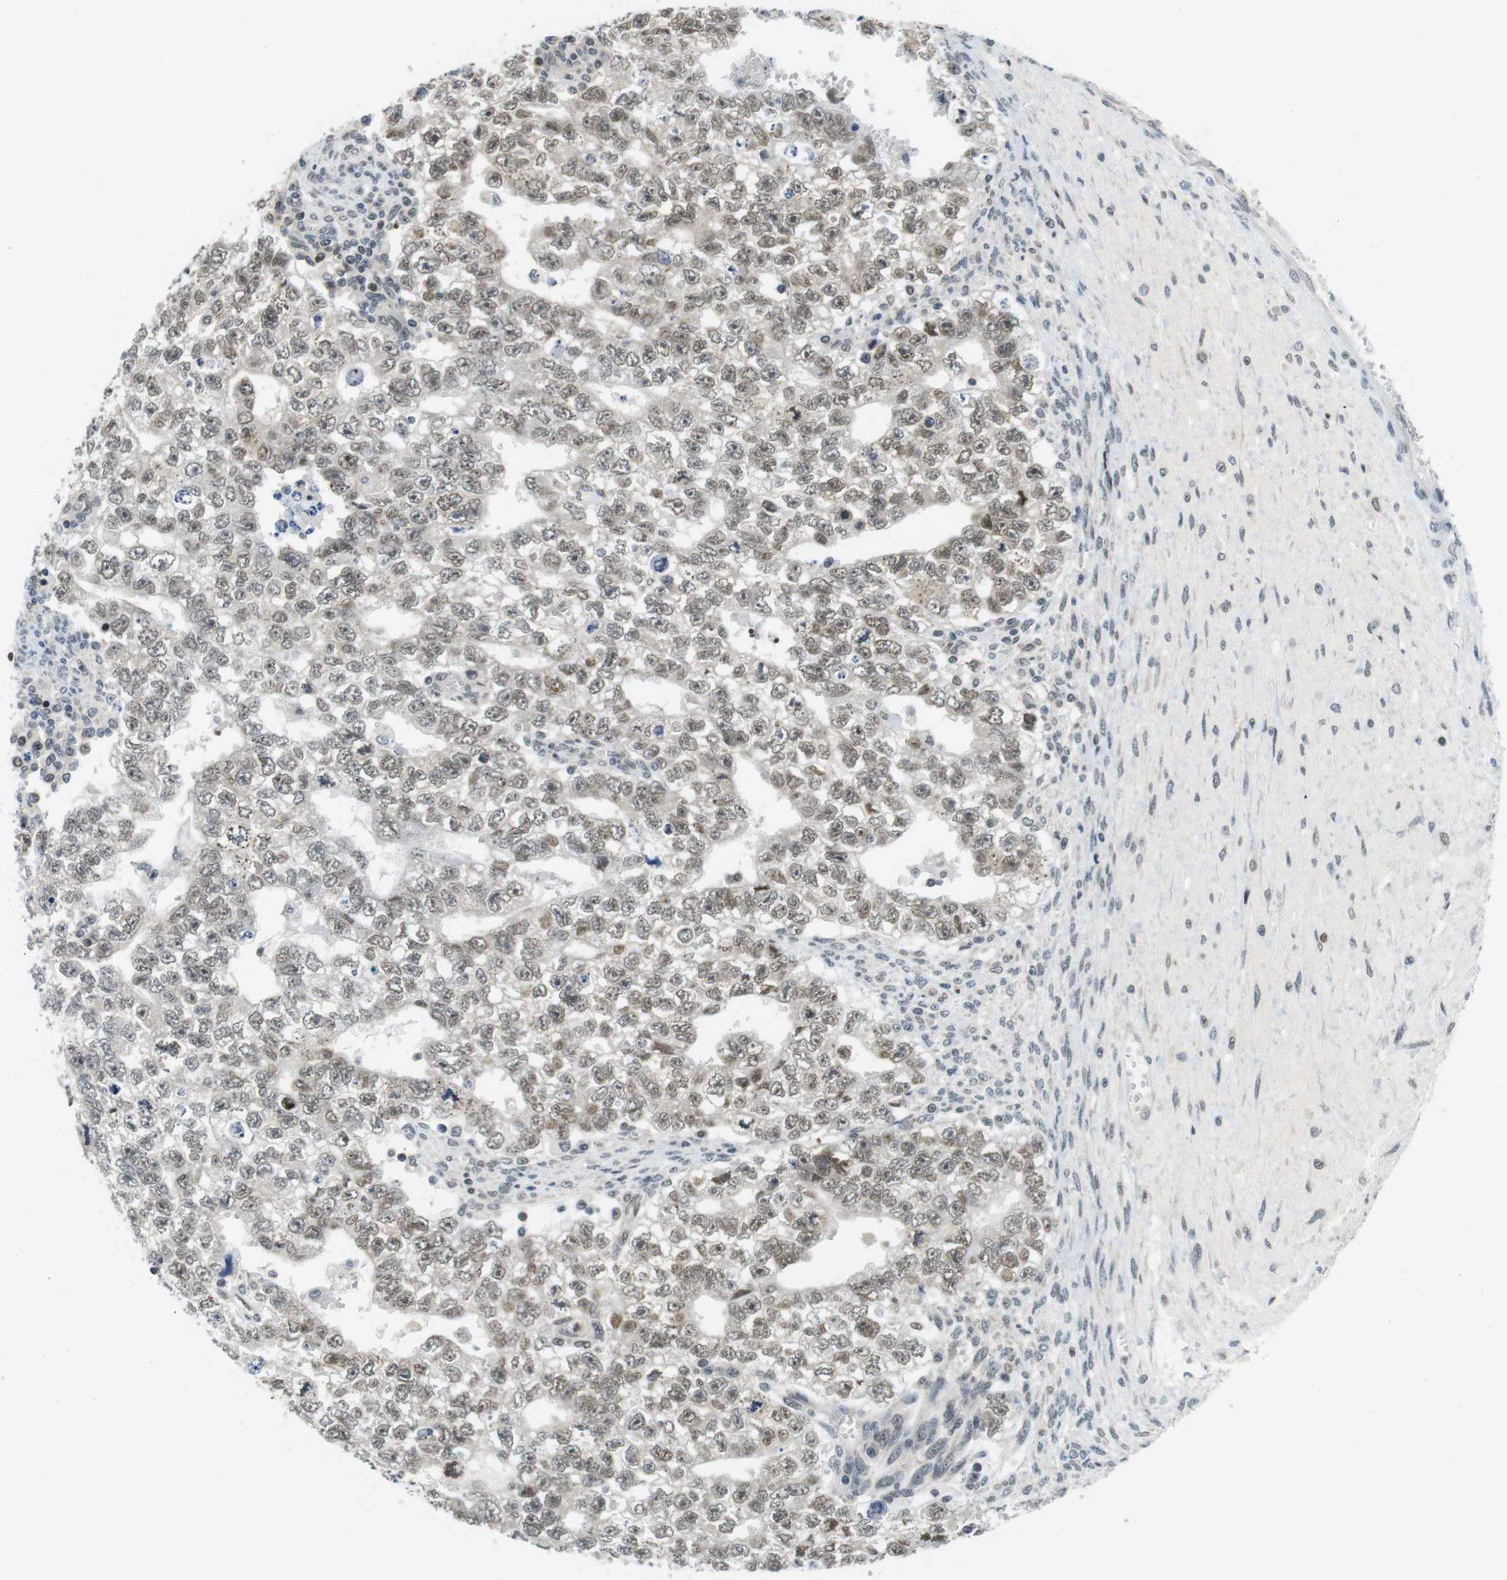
{"staining": {"intensity": "weak", "quantity": ">75%", "location": "cytoplasmic/membranous,nuclear"}, "tissue": "testis cancer", "cell_type": "Tumor cells", "image_type": "cancer", "snomed": [{"axis": "morphology", "description": "Seminoma, NOS"}, {"axis": "morphology", "description": "Carcinoma, Embryonal, NOS"}, {"axis": "topography", "description": "Testis"}], "caption": "An image showing weak cytoplasmic/membranous and nuclear staining in approximately >75% of tumor cells in testis embryonal carcinoma, as visualized by brown immunohistochemical staining.", "gene": "NEK4", "patient": {"sex": "male", "age": 38}}